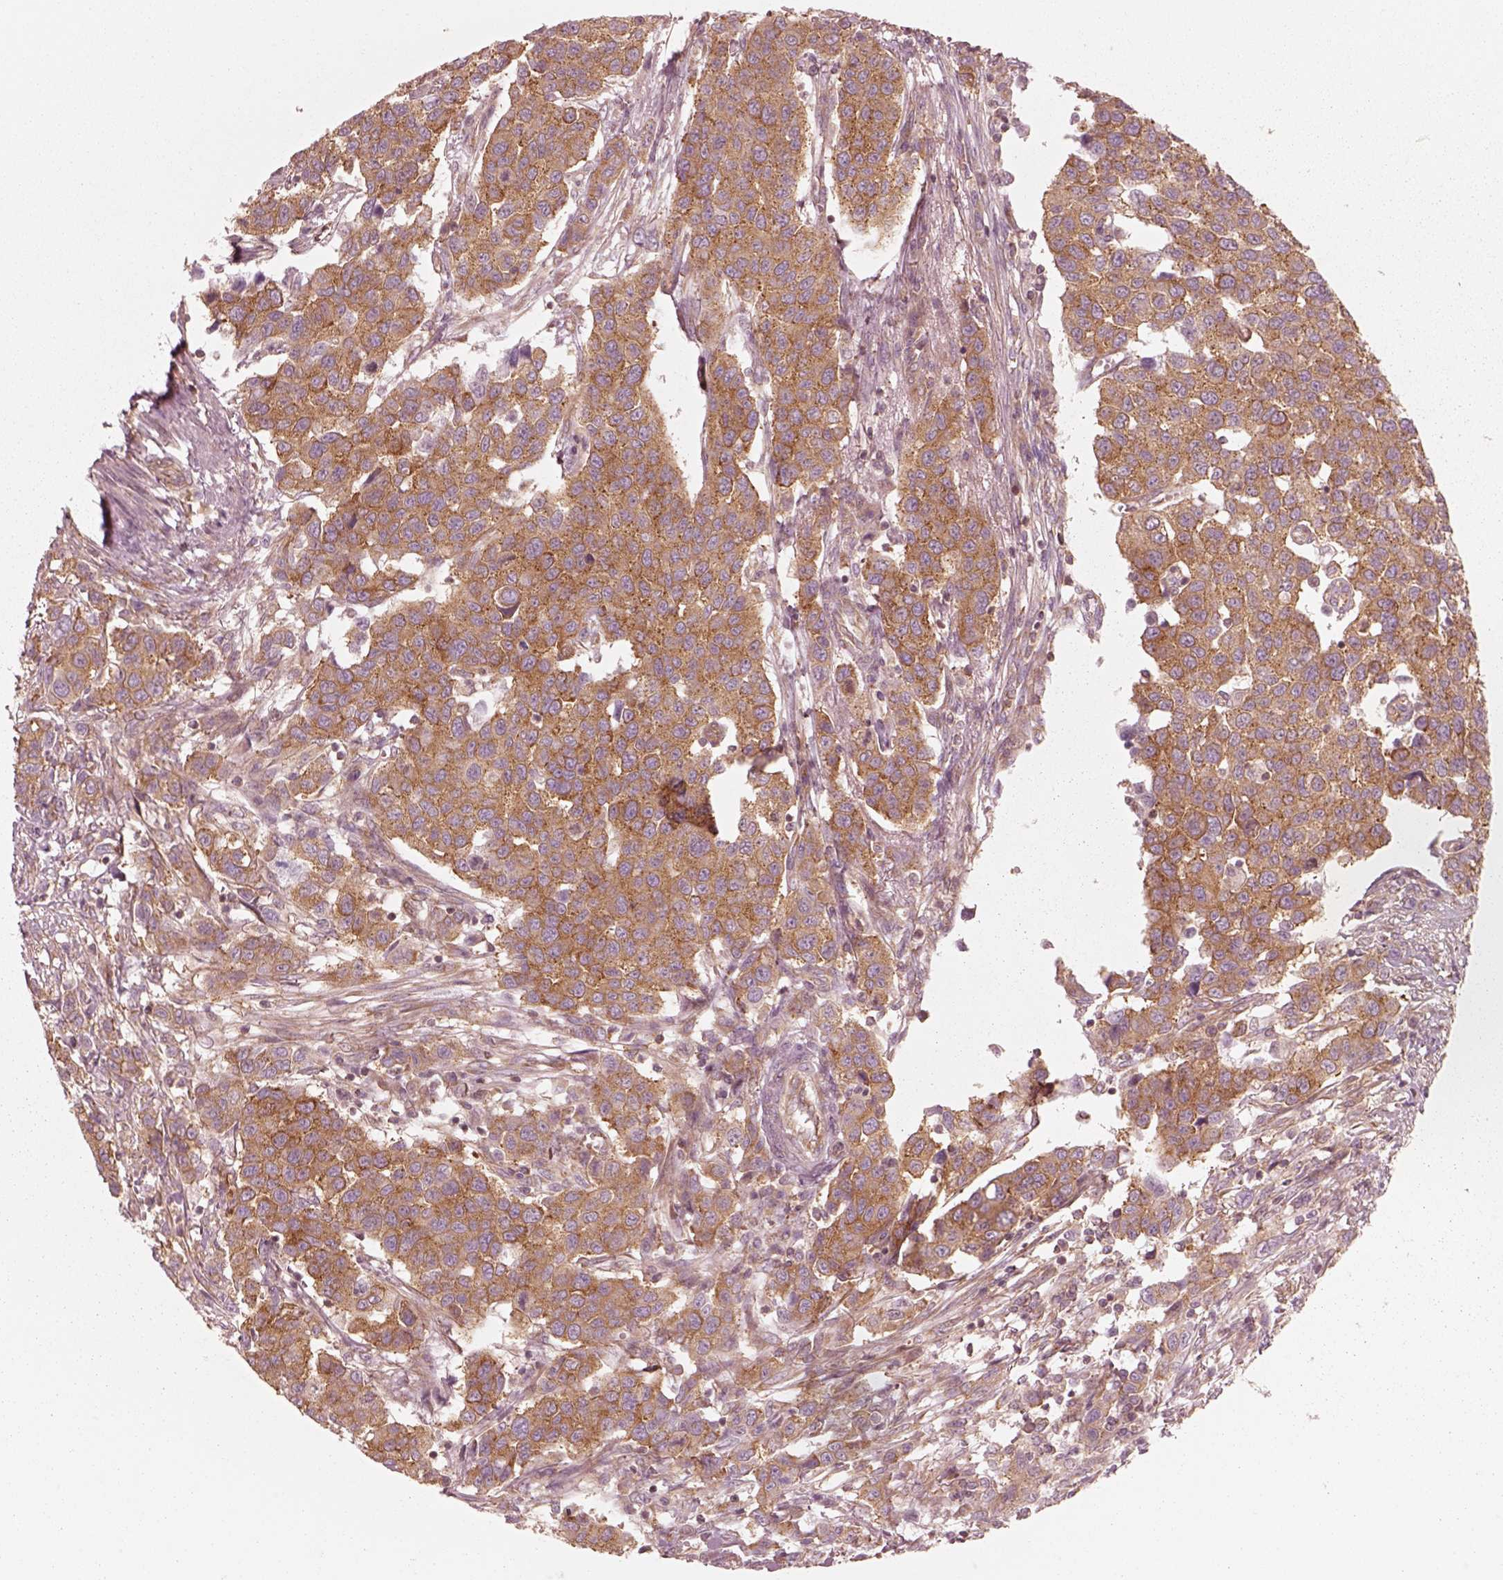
{"staining": {"intensity": "moderate", "quantity": ">75%", "location": "cytoplasmic/membranous"}, "tissue": "urothelial cancer", "cell_type": "Tumor cells", "image_type": "cancer", "snomed": [{"axis": "morphology", "description": "Urothelial carcinoma, High grade"}, {"axis": "topography", "description": "Urinary bladder"}], "caption": "The immunohistochemical stain highlights moderate cytoplasmic/membranous positivity in tumor cells of urothelial cancer tissue.", "gene": "CNOT2", "patient": {"sex": "female", "age": 58}}